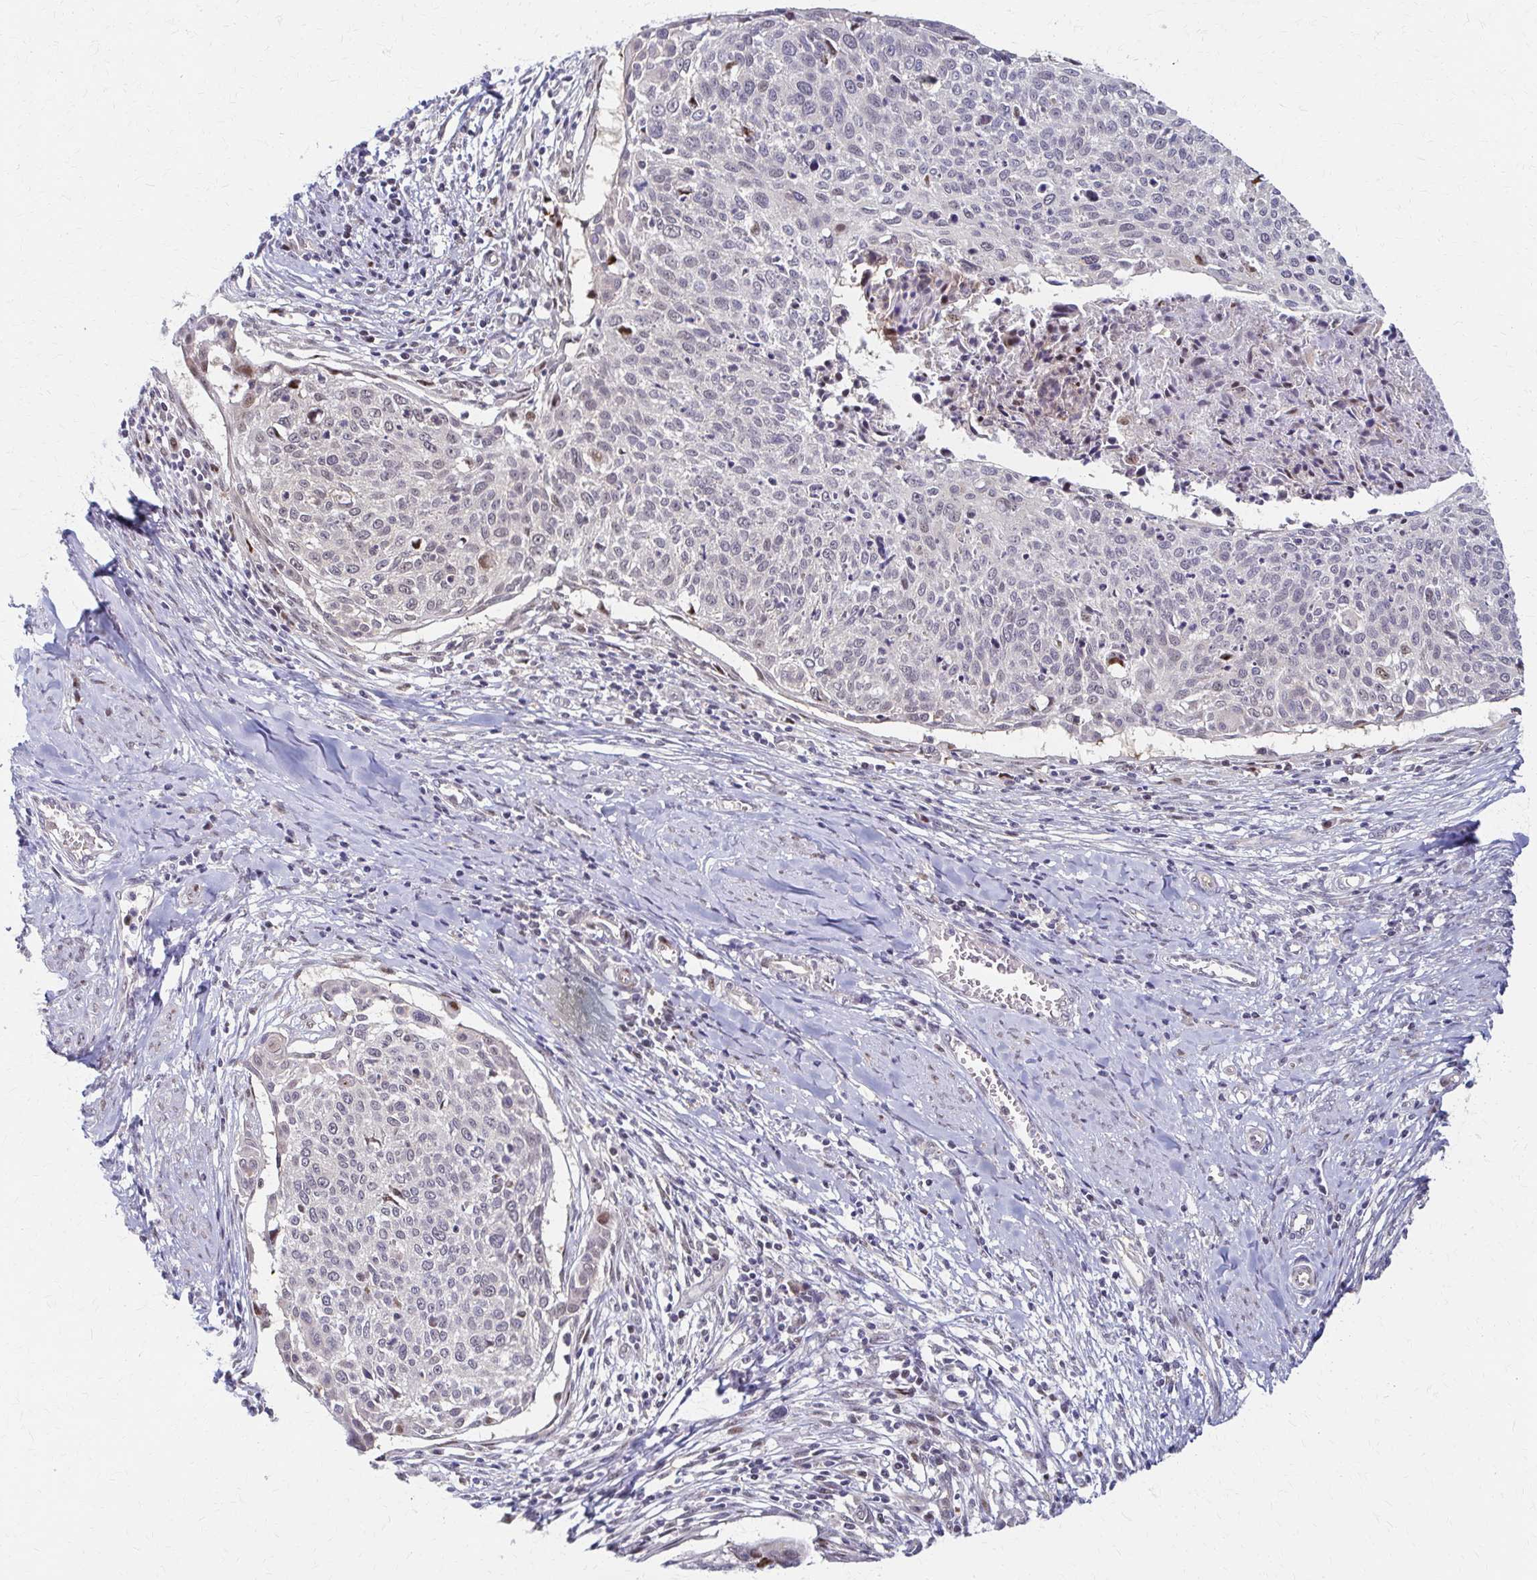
{"staining": {"intensity": "moderate", "quantity": "<25%", "location": "nuclear"}, "tissue": "cervical cancer", "cell_type": "Tumor cells", "image_type": "cancer", "snomed": [{"axis": "morphology", "description": "Squamous cell carcinoma, NOS"}, {"axis": "topography", "description": "Cervix"}], "caption": "Cervical squamous cell carcinoma stained with a brown dye displays moderate nuclear positive positivity in approximately <25% of tumor cells.", "gene": "PSMD7", "patient": {"sex": "female", "age": 49}}